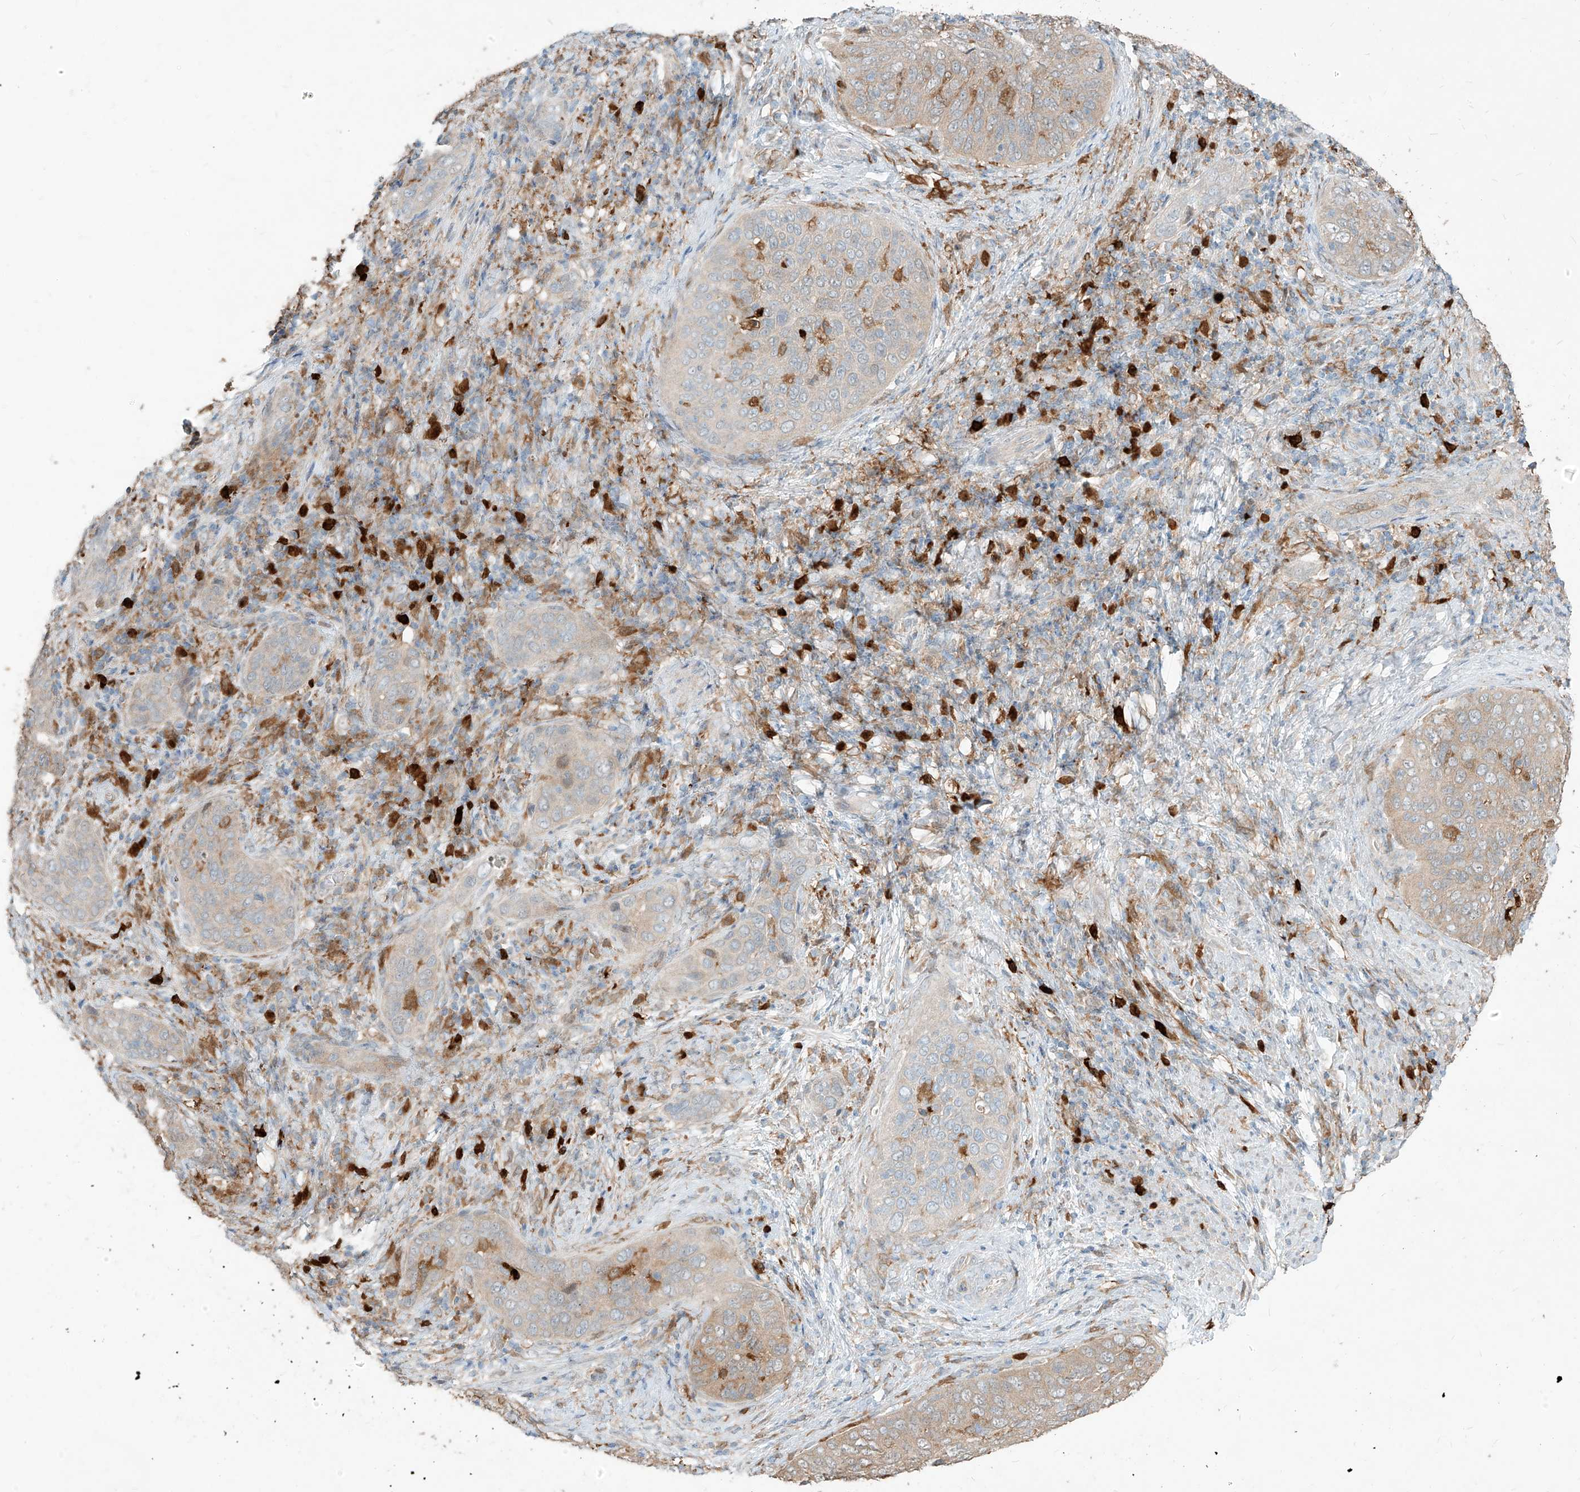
{"staining": {"intensity": "negative", "quantity": "none", "location": "none"}, "tissue": "cervical cancer", "cell_type": "Tumor cells", "image_type": "cancer", "snomed": [{"axis": "morphology", "description": "Squamous cell carcinoma, NOS"}, {"axis": "topography", "description": "Cervix"}], "caption": "DAB (3,3'-diaminobenzidine) immunohistochemical staining of cervical cancer (squamous cell carcinoma) displays no significant staining in tumor cells.", "gene": "PGD", "patient": {"sex": "female", "age": 60}}